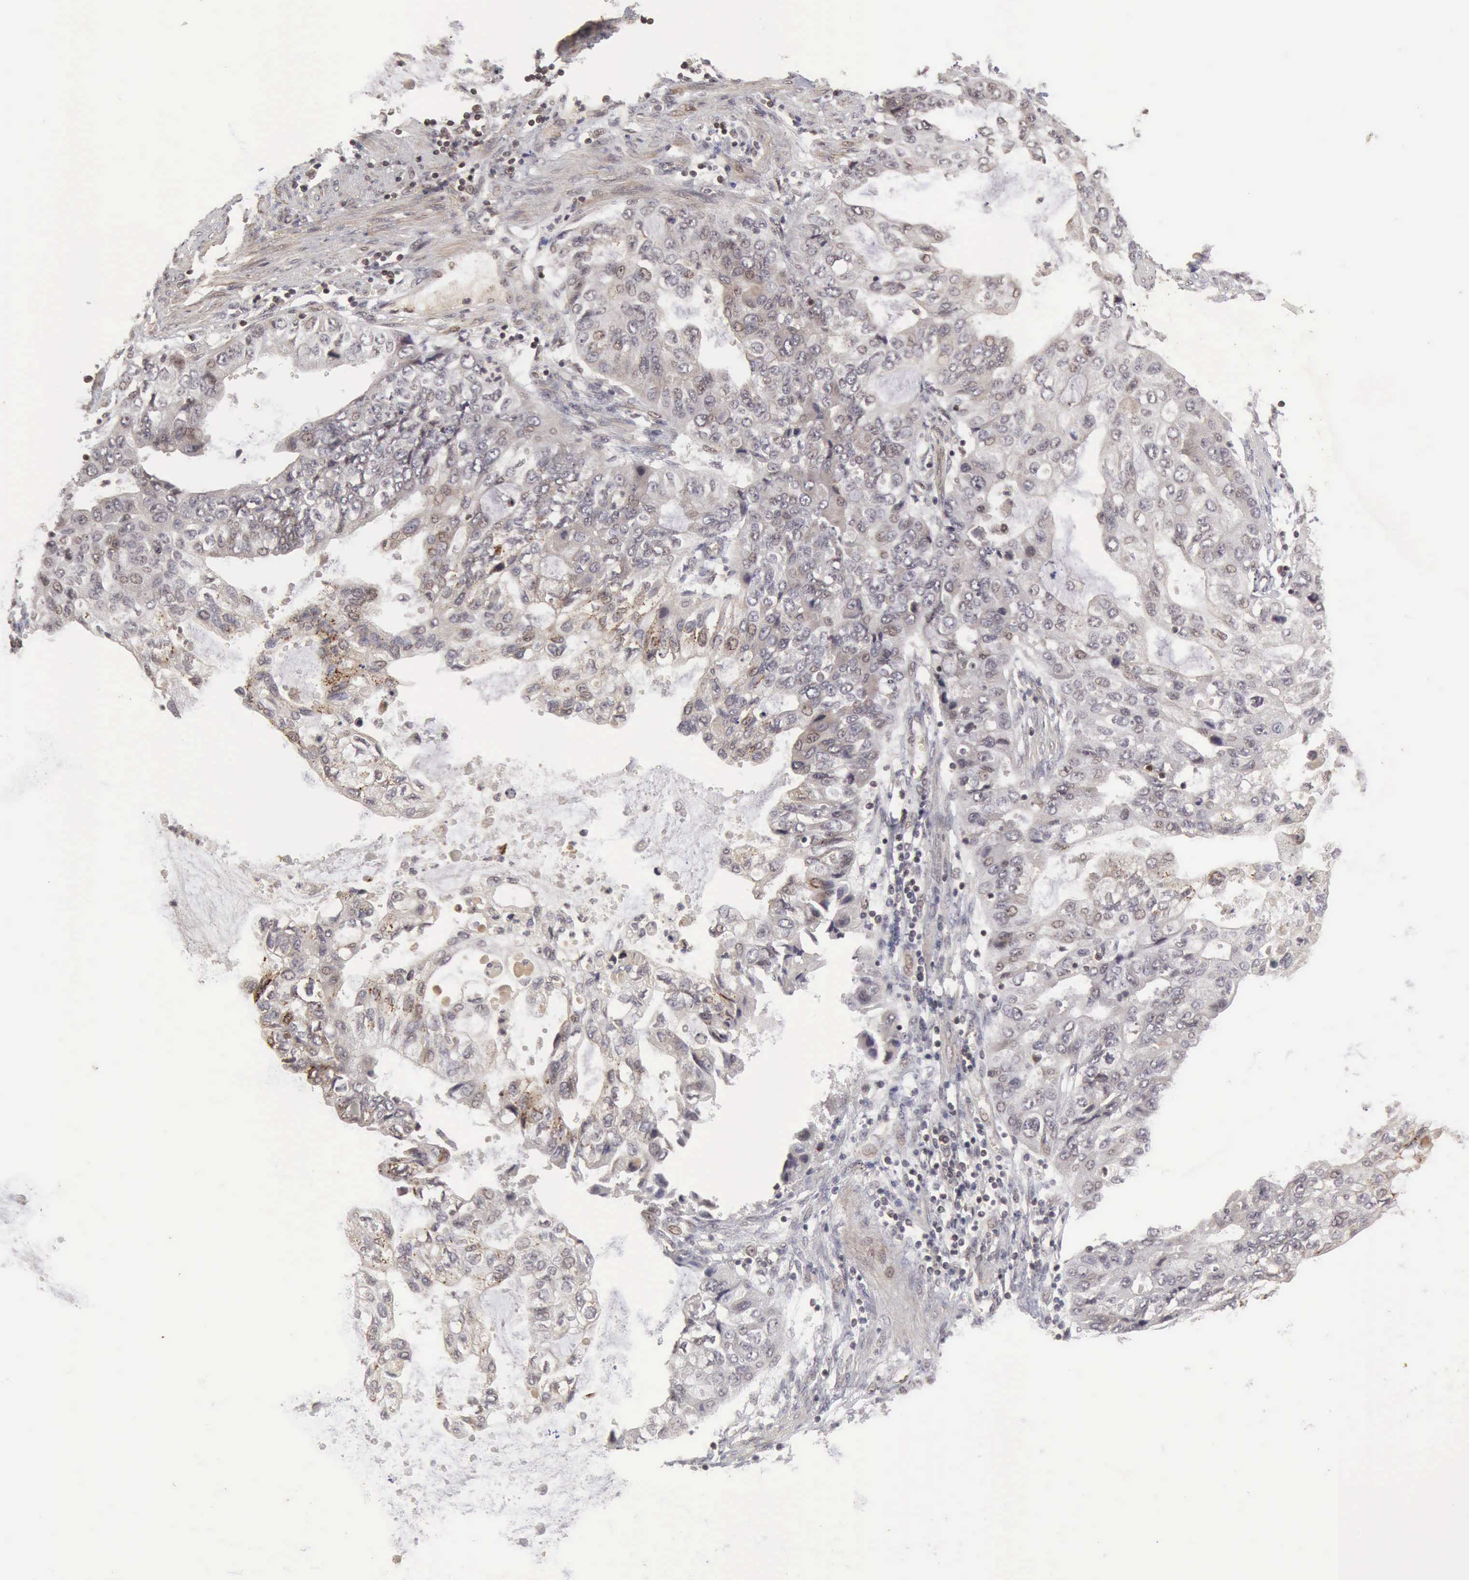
{"staining": {"intensity": "weak", "quantity": "25%-75%", "location": "cytoplasmic/membranous"}, "tissue": "stomach cancer", "cell_type": "Tumor cells", "image_type": "cancer", "snomed": [{"axis": "morphology", "description": "Adenocarcinoma, NOS"}, {"axis": "topography", "description": "Stomach, upper"}], "caption": "Stomach cancer was stained to show a protein in brown. There is low levels of weak cytoplasmic/membranous positivity in approximately 25%-75% of tumor cells. (Stains: DAB (3,3'-diaminobenzidine) in brown, nuclei in blue, Microscopy: brightfield microscopy at high magnification).", "gene": "CDKN2A", "patient": {"sex": "female", "age": 52}}